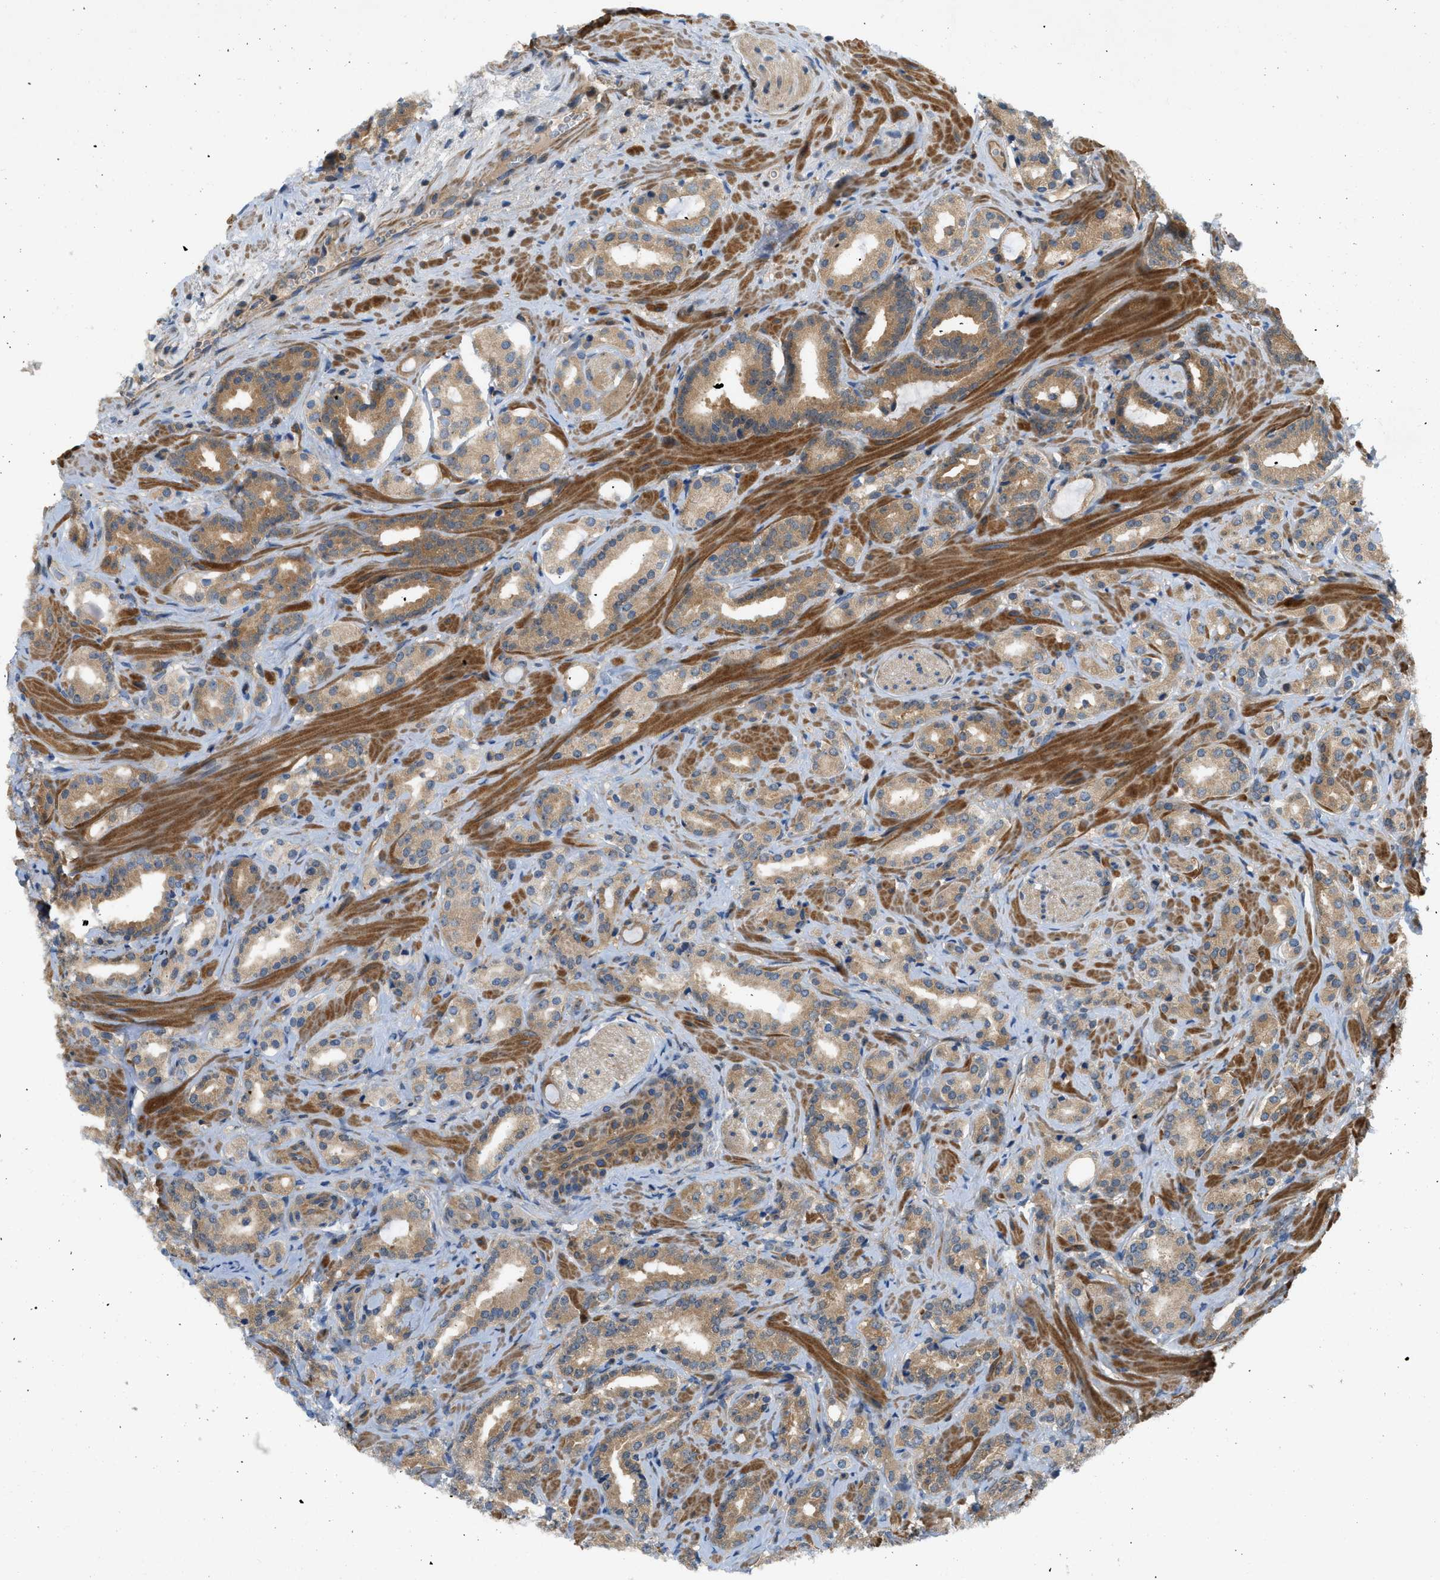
{"staining": {"intensity": "moderate", "quantity": ">75%", "location": "cytoplasmic/membranous"}, "tissue": "prostate cancer", "cell_type": "Tumor cells", "image_type": "cancer", "snomed": [{"axis": "morphology", "description": "Adenocarcinoma, High grade"}, {"axis": "topography", "description": "Prostate"}], "caption": "Prostate cancer (adenocarcinoma (high-grade)) stained with IHC shows moderate cytoplasmic/membranous staining in about >75% of tumor cells.", "gene": "GPR31", "patient": {"sex": "male", "age": 64}}